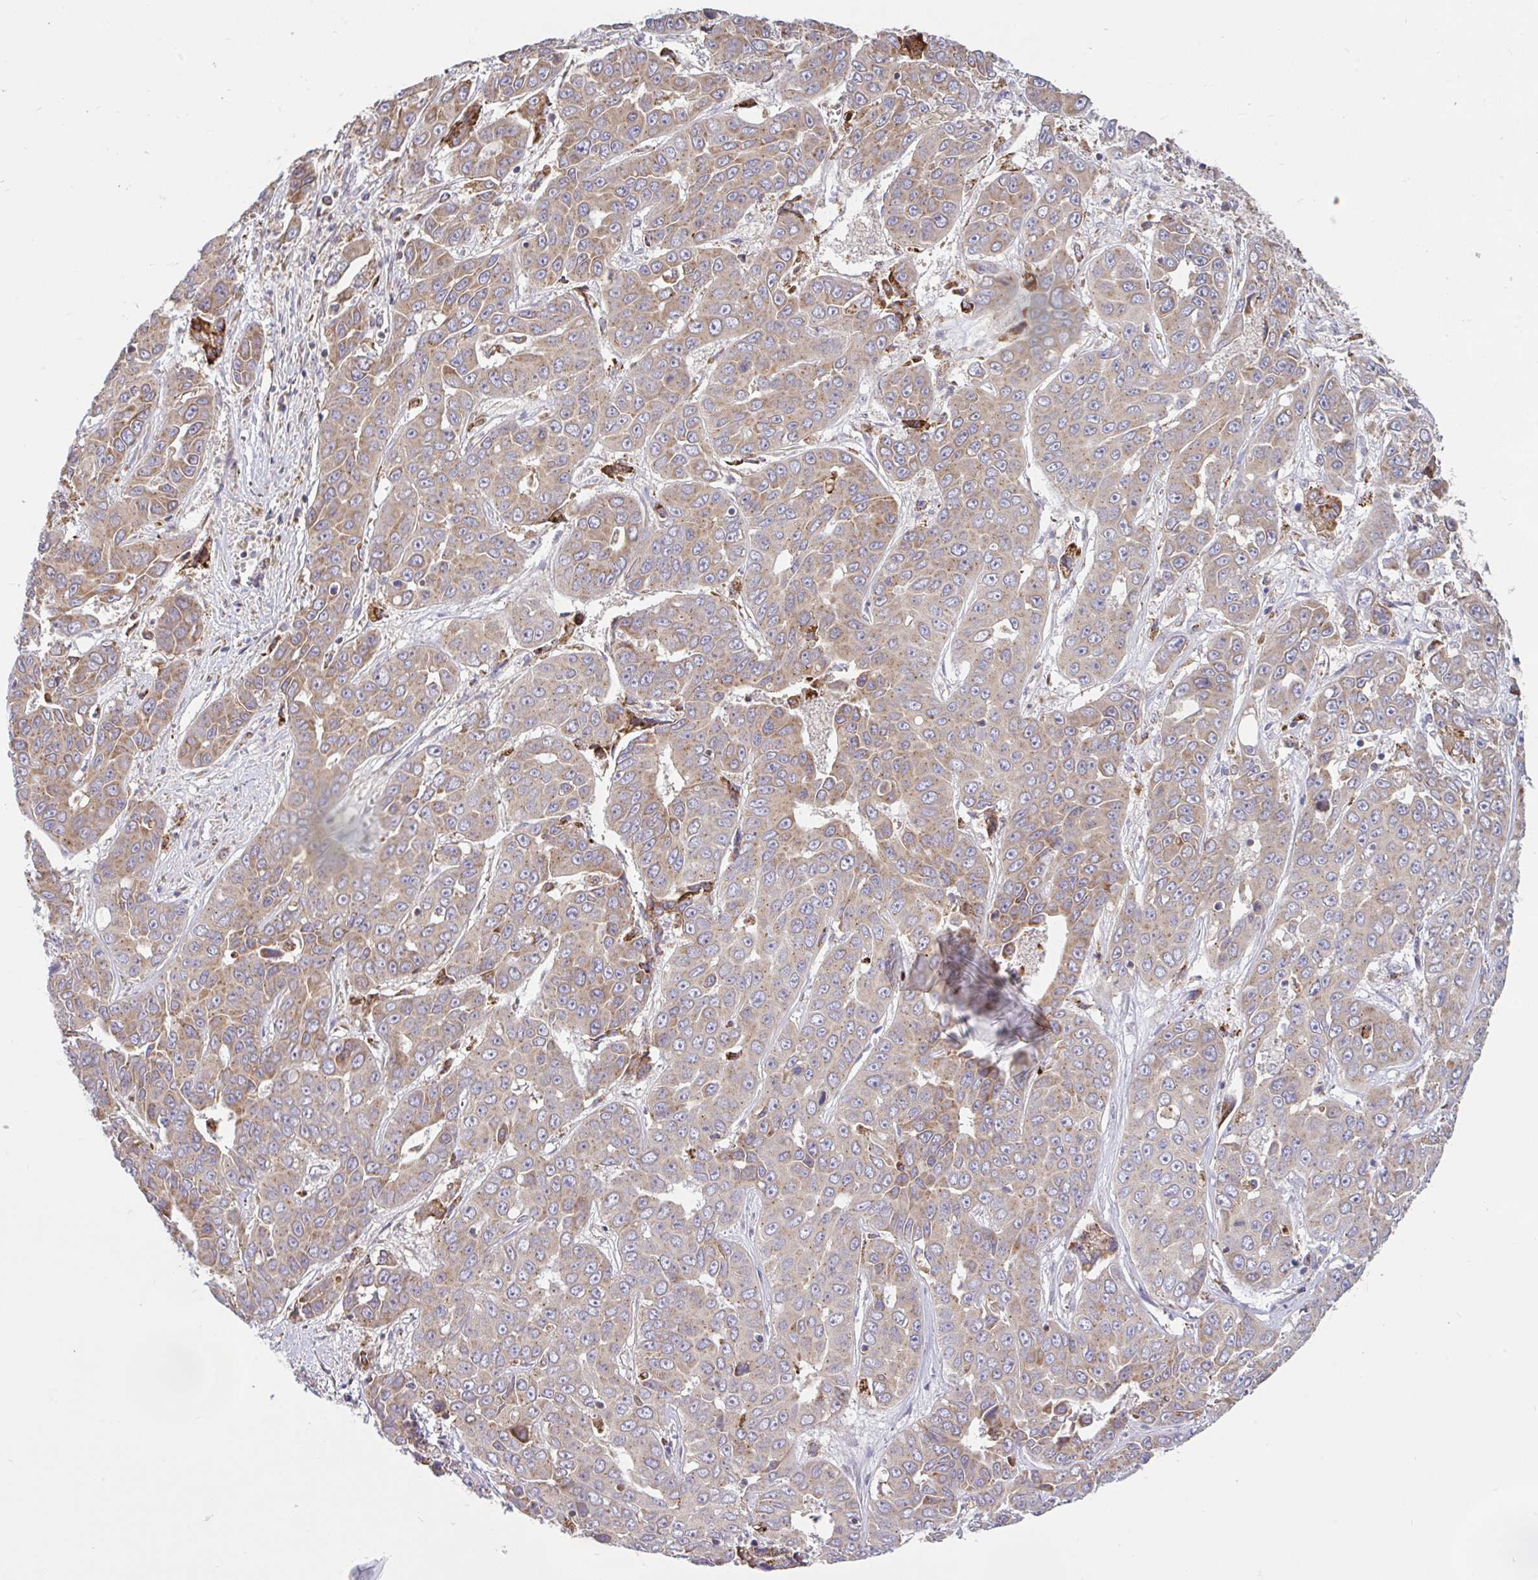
{"staining": {"intensity": "weak", "quantity": ">75%", "location": "cytoplasmic/membranous"}, "tissue": "liver cancer", "cell_type": "Tumor cells", "image_type": "cancer", "snomed": [{"axis": "morphology", "description": "Cholangiocarcinoma"}, {"axis": "topography", "description": "Liver"}], "caption": "There is low levels of weak cytoplasmic/membranous staining in tumor cells of cholangiocarcinoma (liver), as demonstrated by immunohistochemical staining (brown color).", "gene": "RALBP1", "patient": {"sex": "female", "age": 52}}